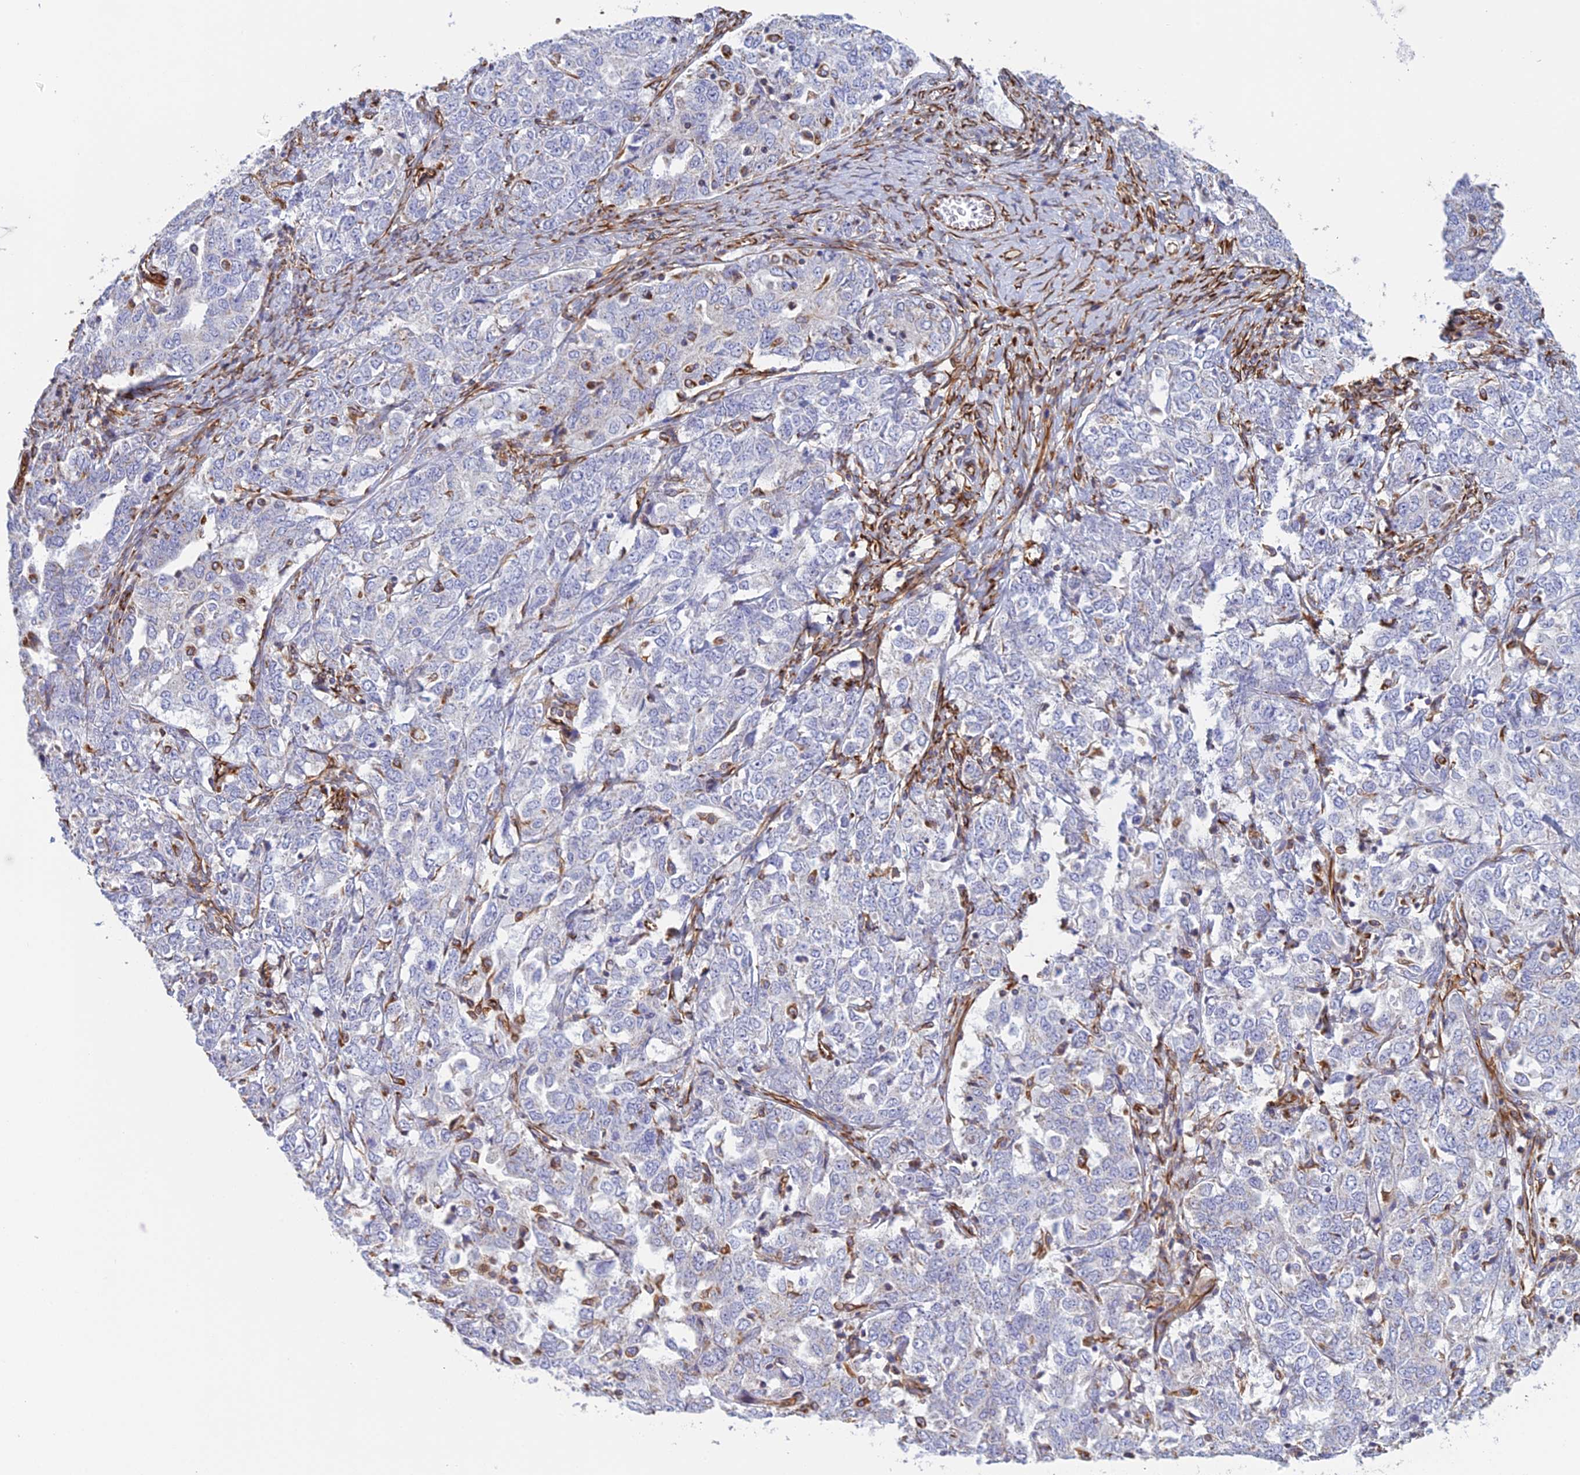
{"staining": {"intensity": "negative", "quantity": "none", "location": "none"}, "tissue": "ovarian cancer", "cell_type": "Tumor cells", "image_type": "cancer", "snomed": [{"axis": "morphology", "description": "Carcinoma, endometroid"}, {"axis": "topography", "description": "Ovary"}], "caption": "Immunohistochemical staining of ovarian cancer (endometroid carcinoma) shows no significant expression in tumor cells. (DAB (3,3'-diaminobenzidine) IHC with hematoxylin counter stain).", "gene": "FBXL20", "patient": {"sex": "female", "age": 62}}